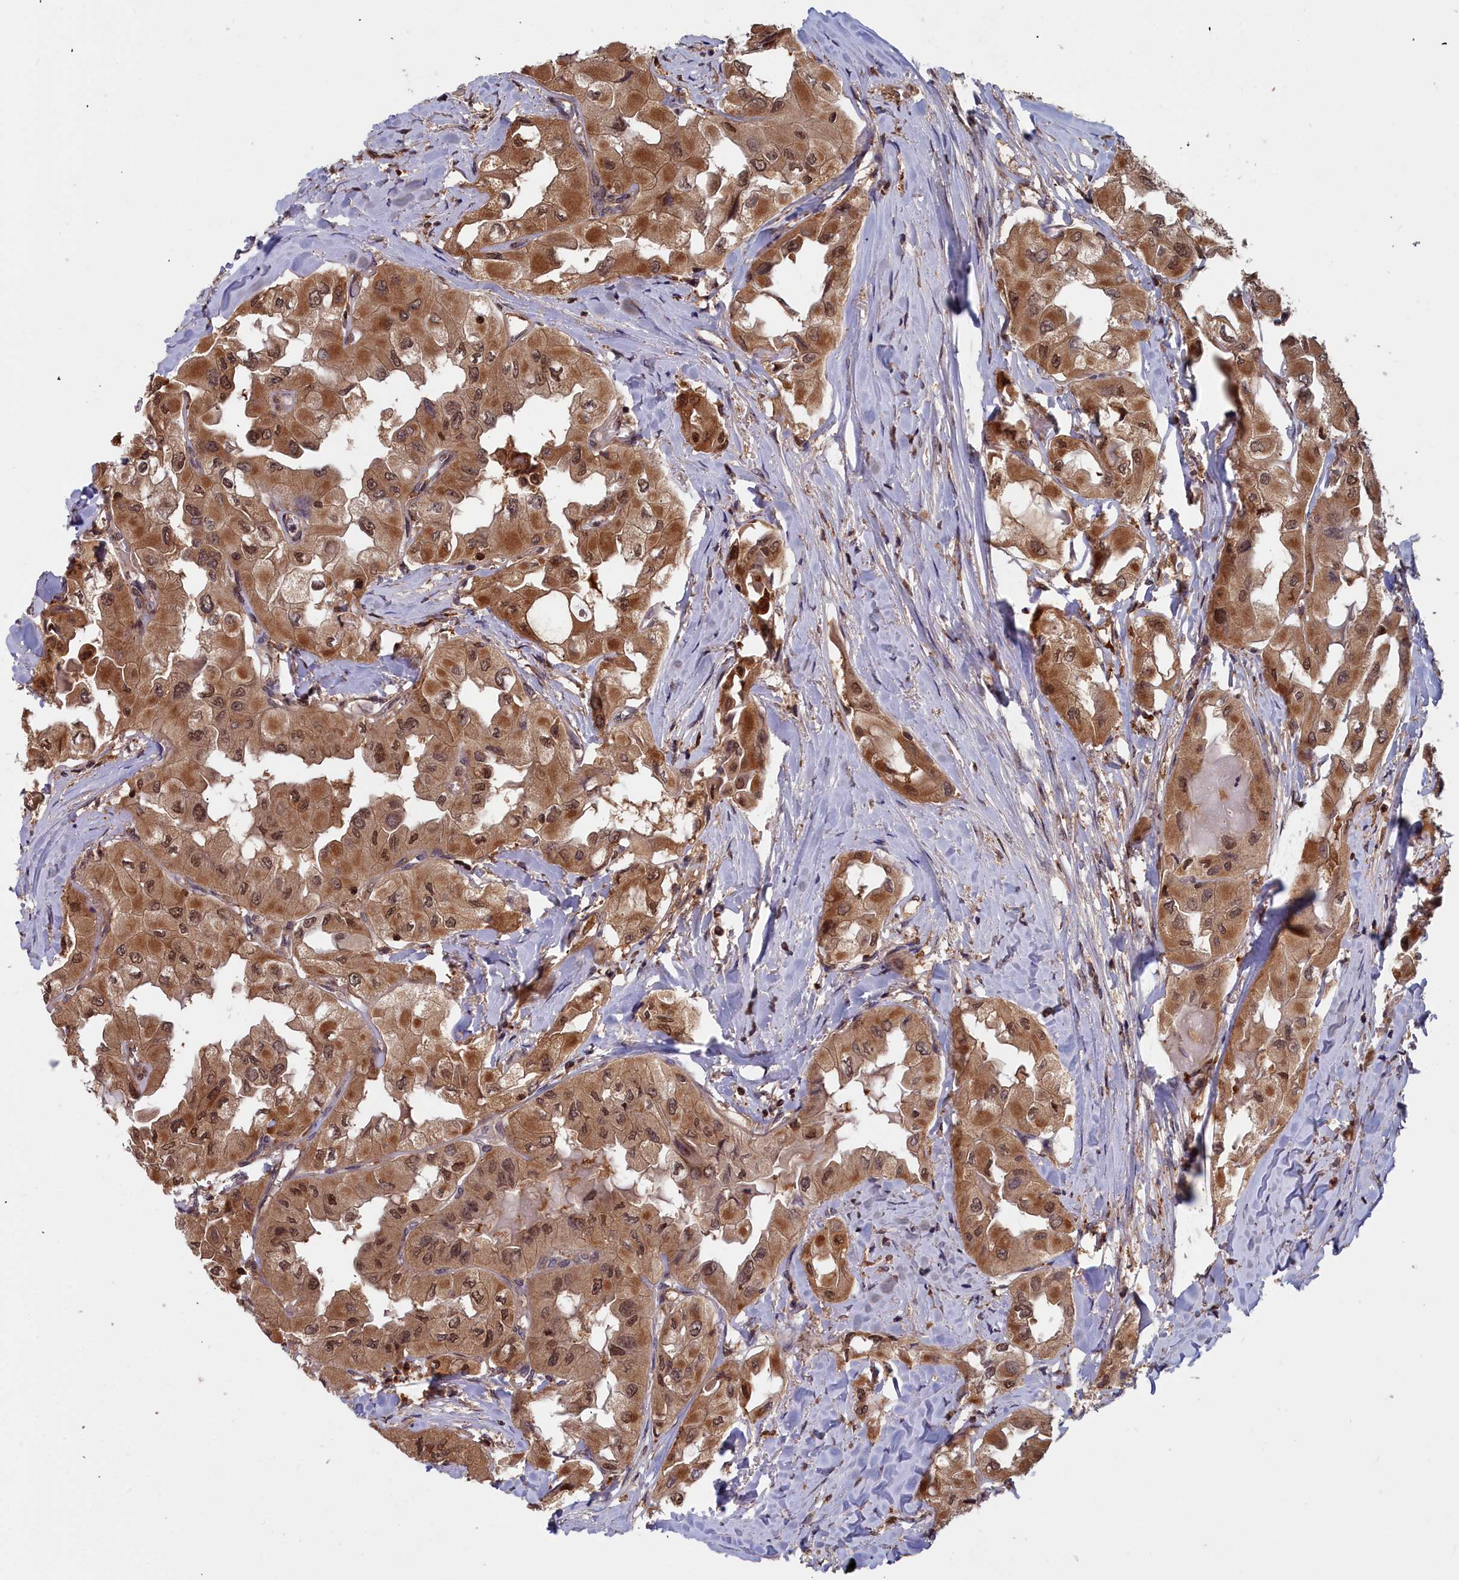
{"staining": {"intensity": "moderate", "quantity": ">75%", "location": "cytoplasmic/membranous,nuclear"}, "tissue": "thyroid cancer", "cell_type": "Tumor cells", "image_type": "cancer", "snomed": [{"axis": "morphology", "description": "Normal tissue, NOS"}, {"axis": "morphology", "description": "Papillary adenocarcinoma, NOS"}, {"axis": "topography", "description": "Thyroid gland"}], "caption": "Thyroid cancer (papillary adenocarcinoma) stained for a protein displays moderate cytoplasmic/membranous and nuclear positivity in tumor cells.", "gene": "GFRA2", "patient": {"sex": "female", "age": 59}}